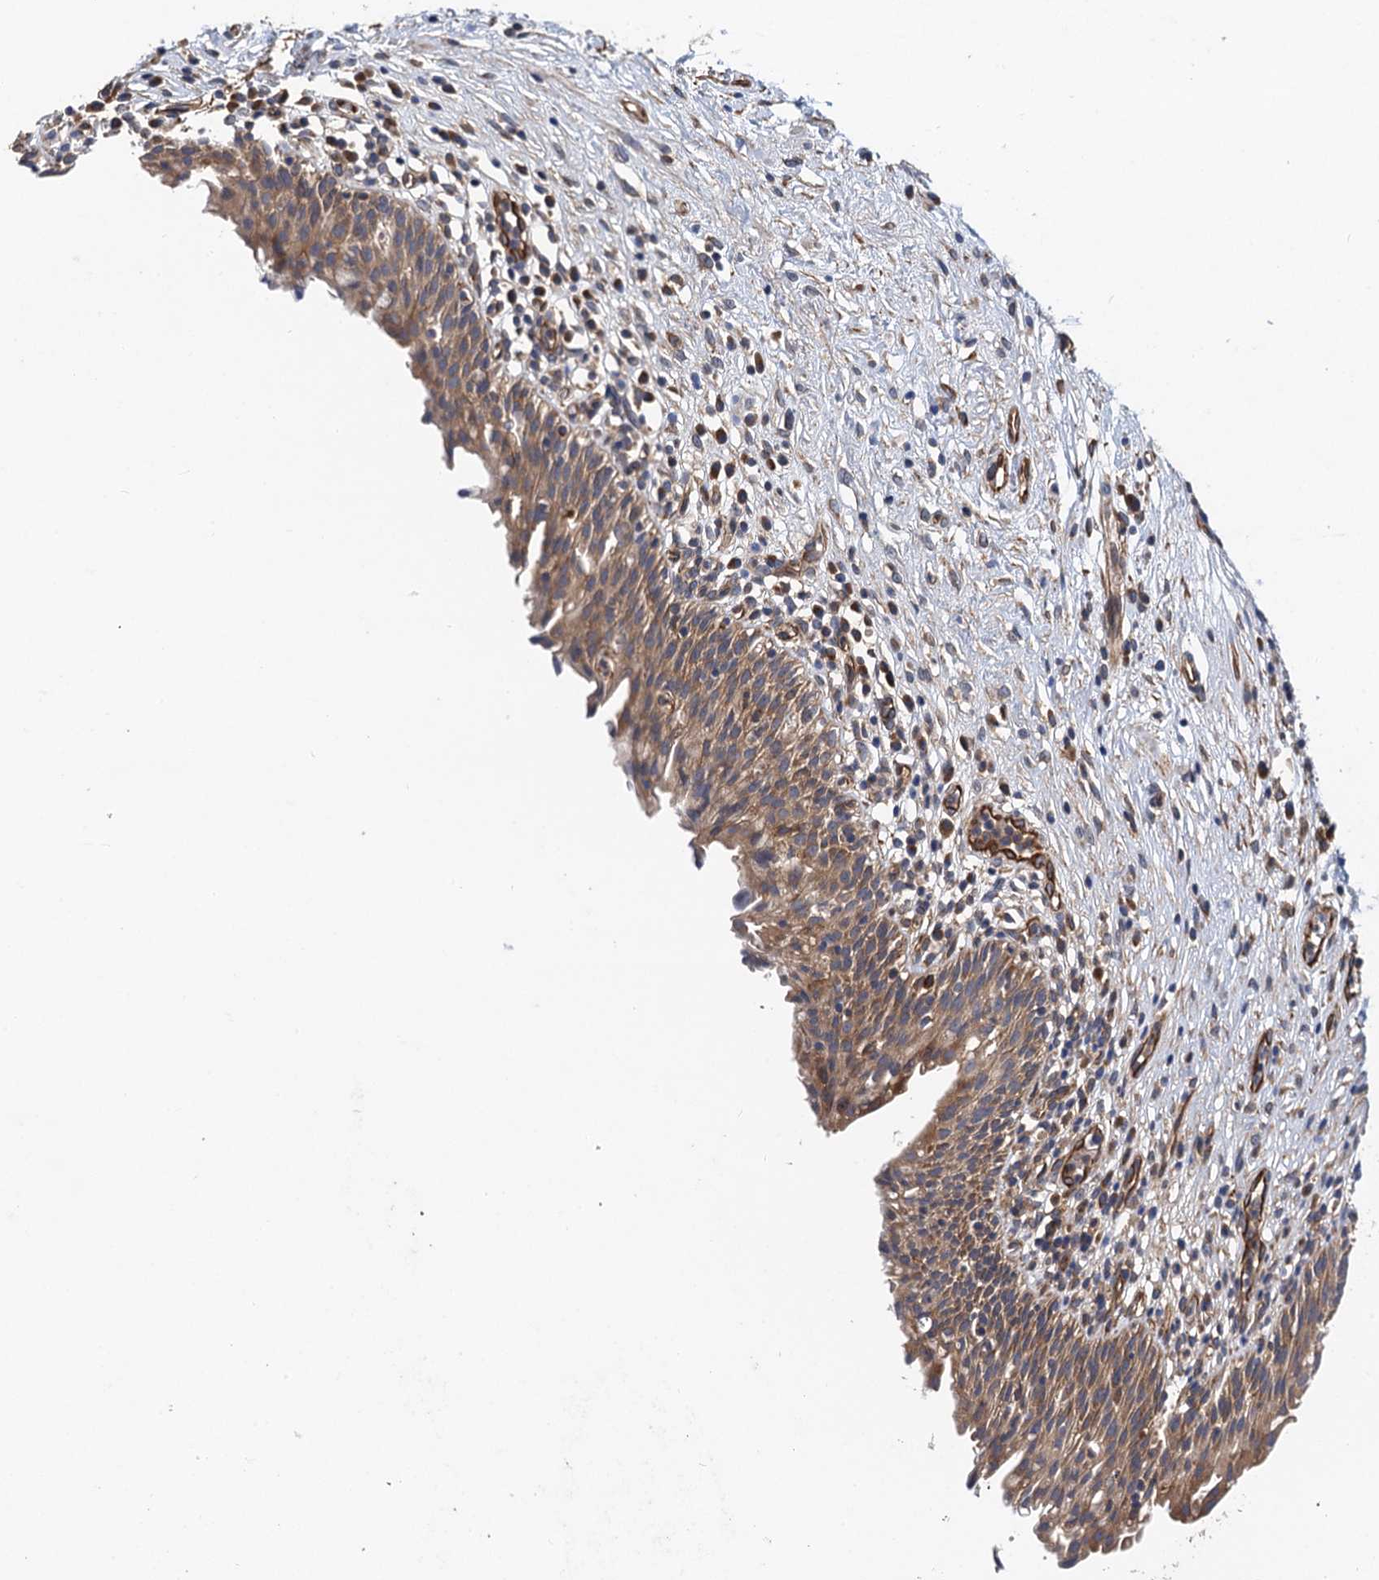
{"staining": {"intensity": "moderate", "quantity": ">75%", "location": "cytoplasmic/membranous"}, "tissue": "urinary bladder", "cell_type": "Urothelial cells", "image_type": "normal", "snomed": [{"axis": "morphology", "description": "Normal tissue, NOS"}, {"axis": "morphology", "description": "Inflammation, NOS"}, {"axis": "topography", "description": "Urinary bladder"}], "caption": "The photomicrograph reveals staining of unremarkable urinary bladder, revealing moderate cytoplasmic/membranous protein staining (brown color) within urothelial cells. Nuclei are stained in blue.", "gene": "PJA2", "patient": {"sex": "male", "age": 63}}